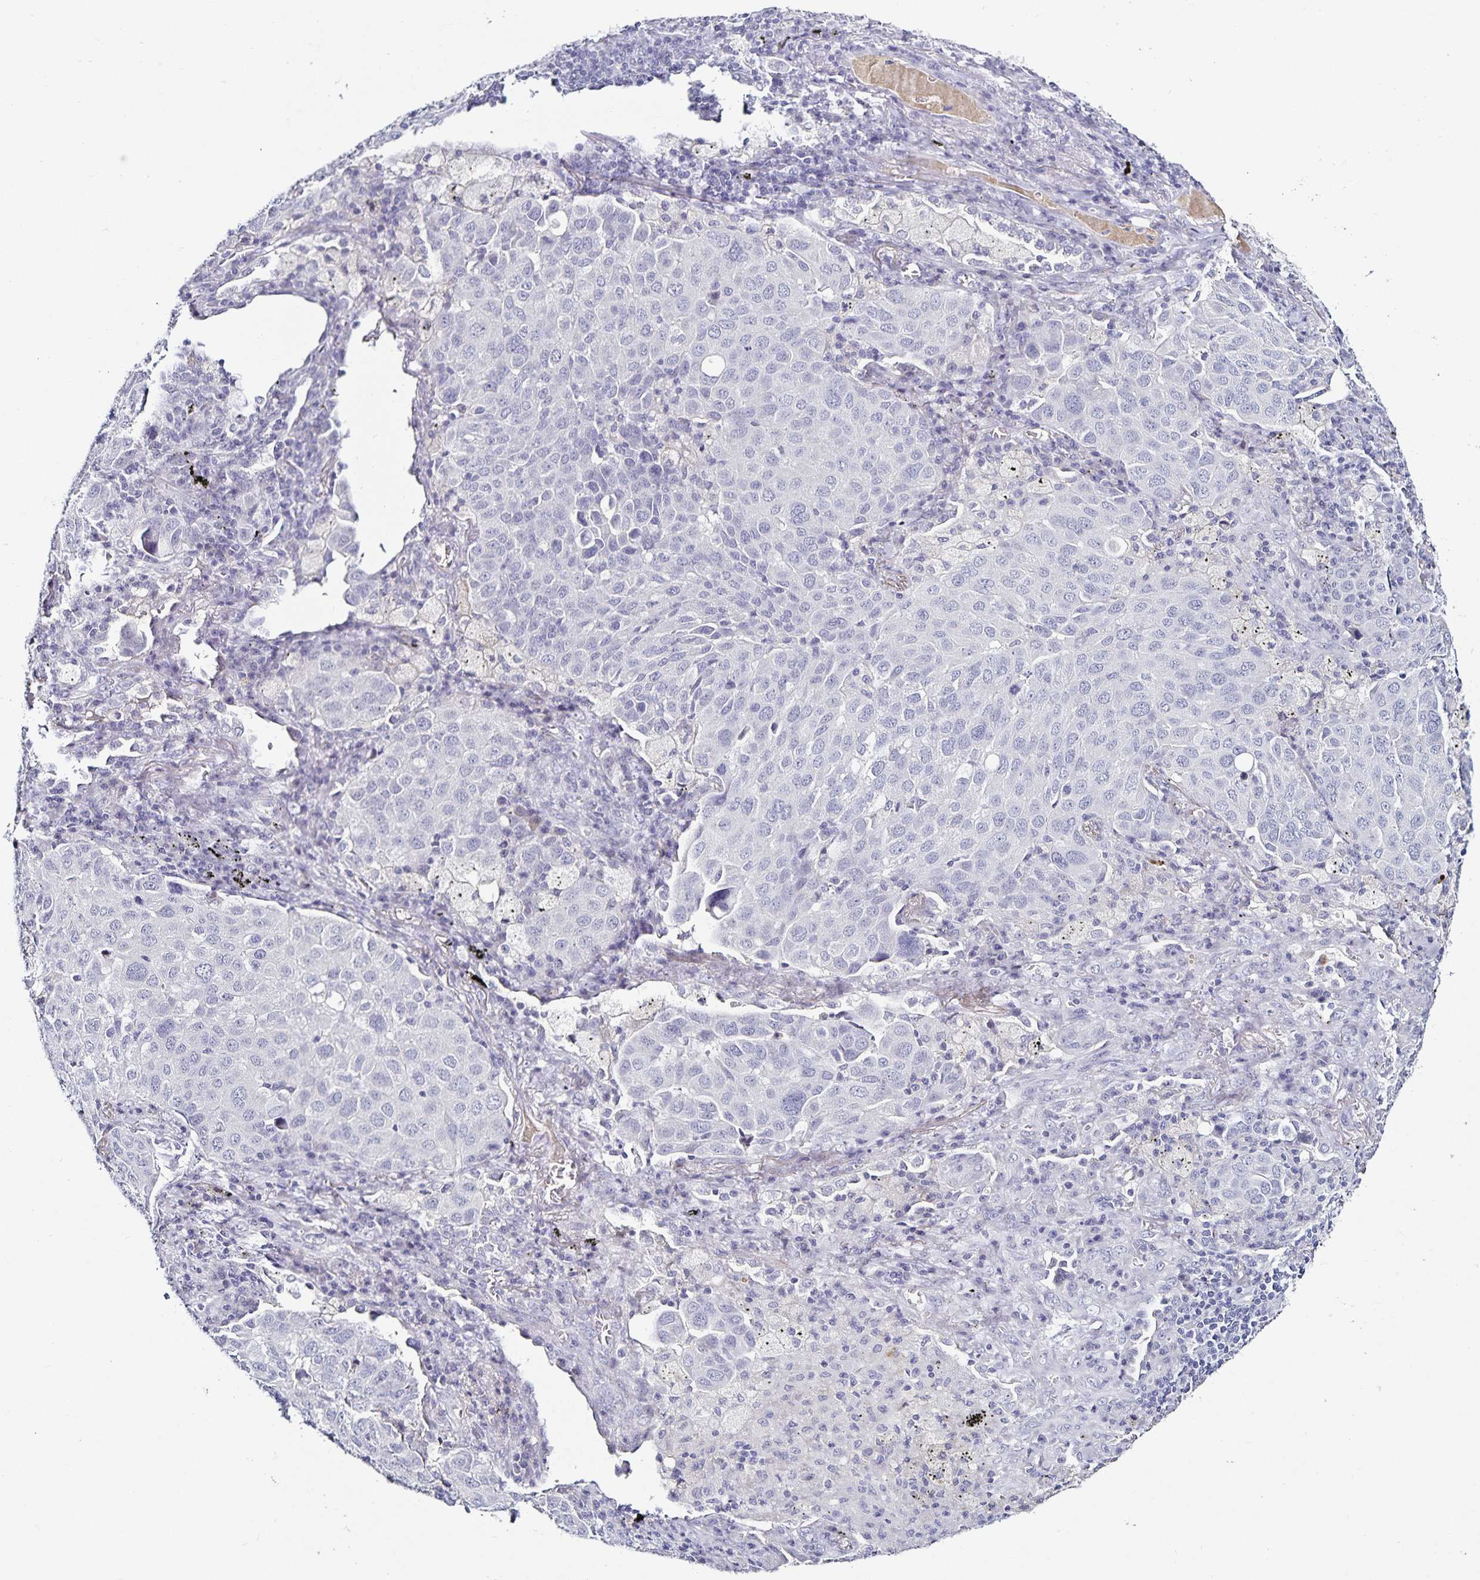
{"staining": {"intensity": "negative", "quantity": "none", "location": "none"}, "tissue": "lung cancer", "cell_type": "Tumor cells", "image_type": "cancer", "snomed": [{"axis": "morphology", "description": "Adenocarcinoma, NOS"}, {"axis": "morphology", "description": "Adenocarcinoma, metastatic, NOS"}, {"axis": "topography", "description": "Lymph node"}, {"axis": "topography", "description": "Lung"}], "caption": "DAB immunohistochemical staining of lung adenocarcinoma demonstrates no significant staining in tumor cells. The staining is performed using DAB (3,3'-diaminobenzidine) brown chromogen with nuclei counter-stained in using hematoxylin.", "gene": "TTR", "patient": {"sex": "female", "age": 65}}